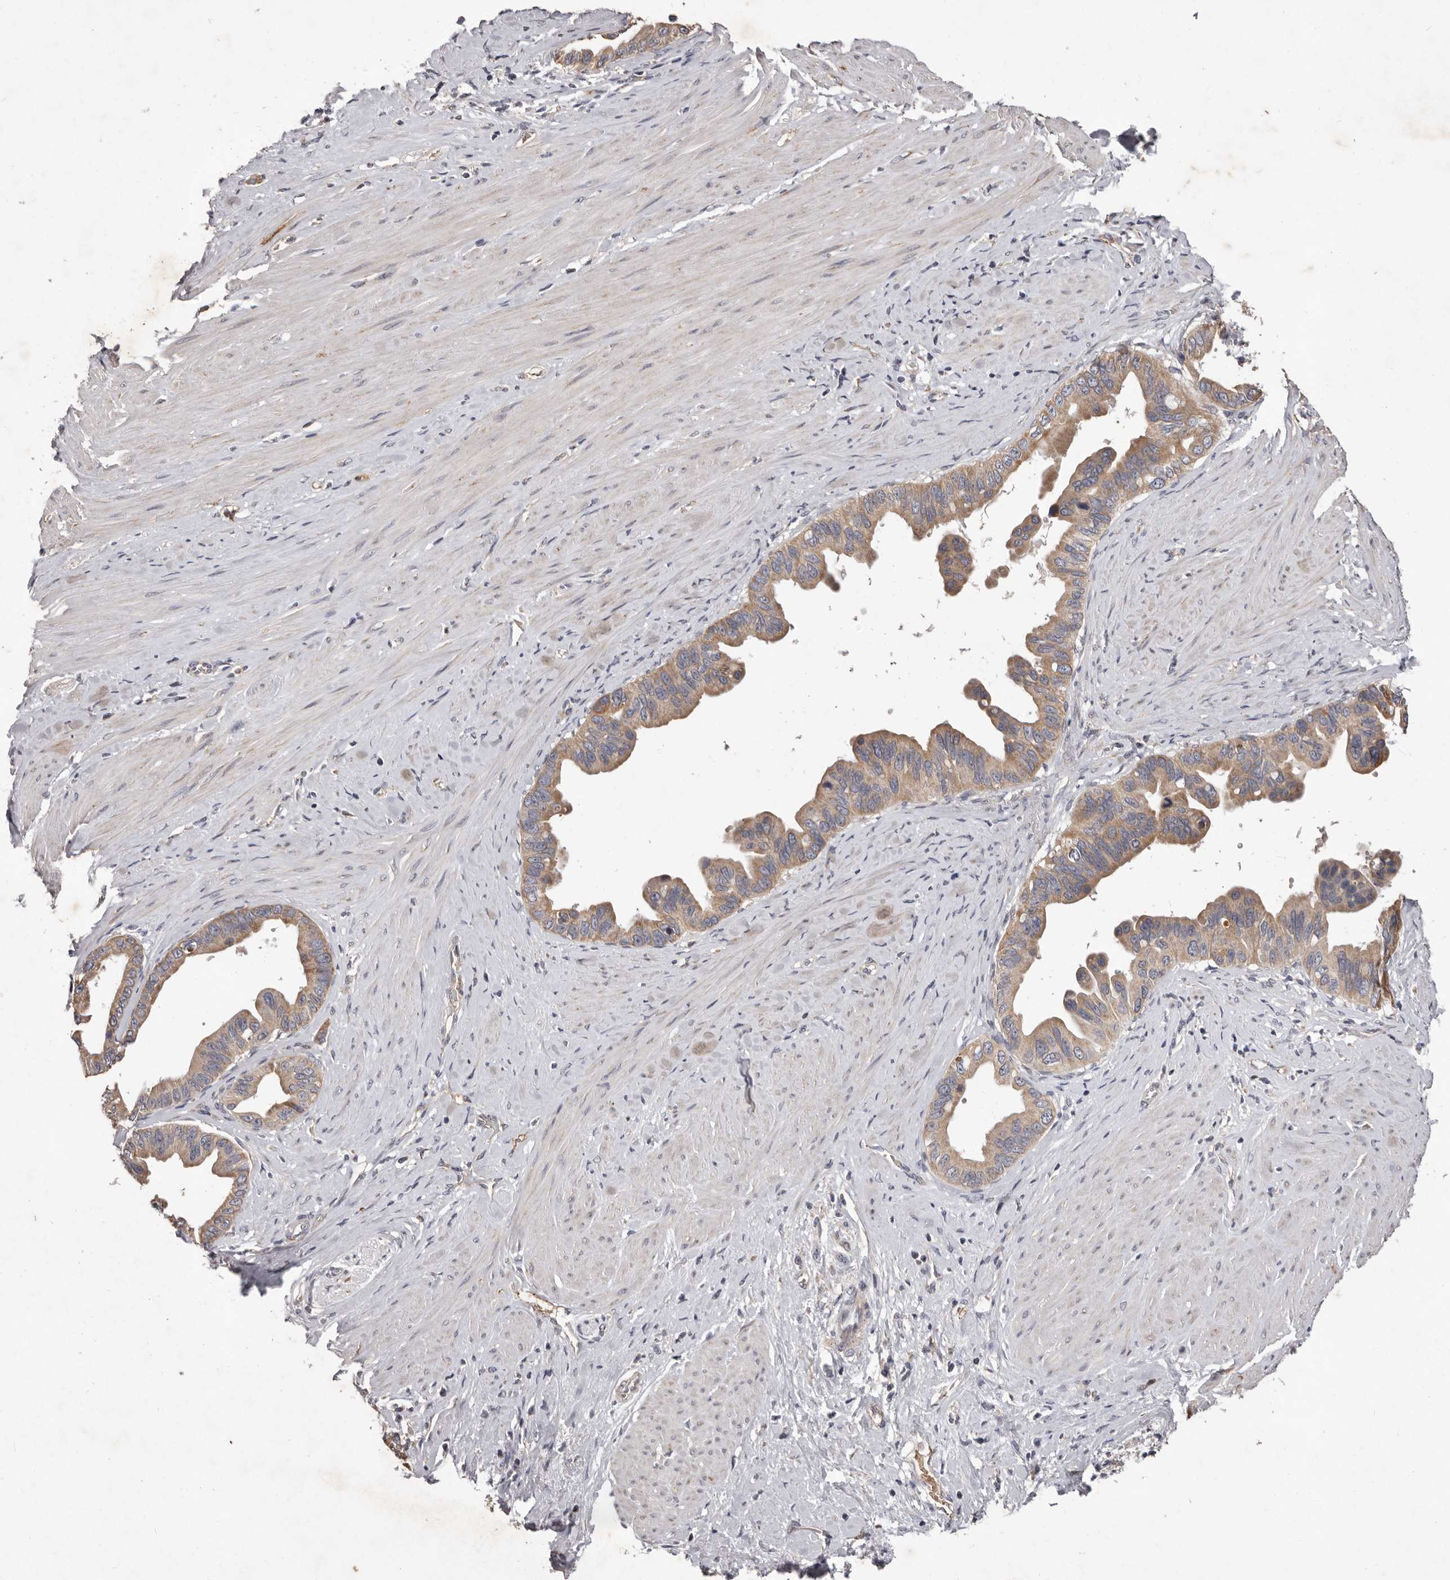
{"staining": {"intensity": "moderate", "quantity": ">75%", "location": "cytoplasmic/membranous"}, "tissue": "pancreatic cancer", "cell_type": "Tumor cells", "image_type": "cancer", "snomed": [{"axis": "morphology", "description": "Adenocarcinoma, NOS"}, {"axis": "topography", "description": "Pancreas"}], "caption": "A high-resolution histopathology image shows immunohistochemistry (IHC) staining of pancreatic cancer (adenocarcinoma), which shows moderate cytoplasmic/membranous expression in about >75% of tumor cells. (DAB (3,3'-diaminobenzidine) IHC, brown staining for protein, blue staining for nuclei).", "gene": "CXCL14", "patient": {"sex": "female", "age": 56}}